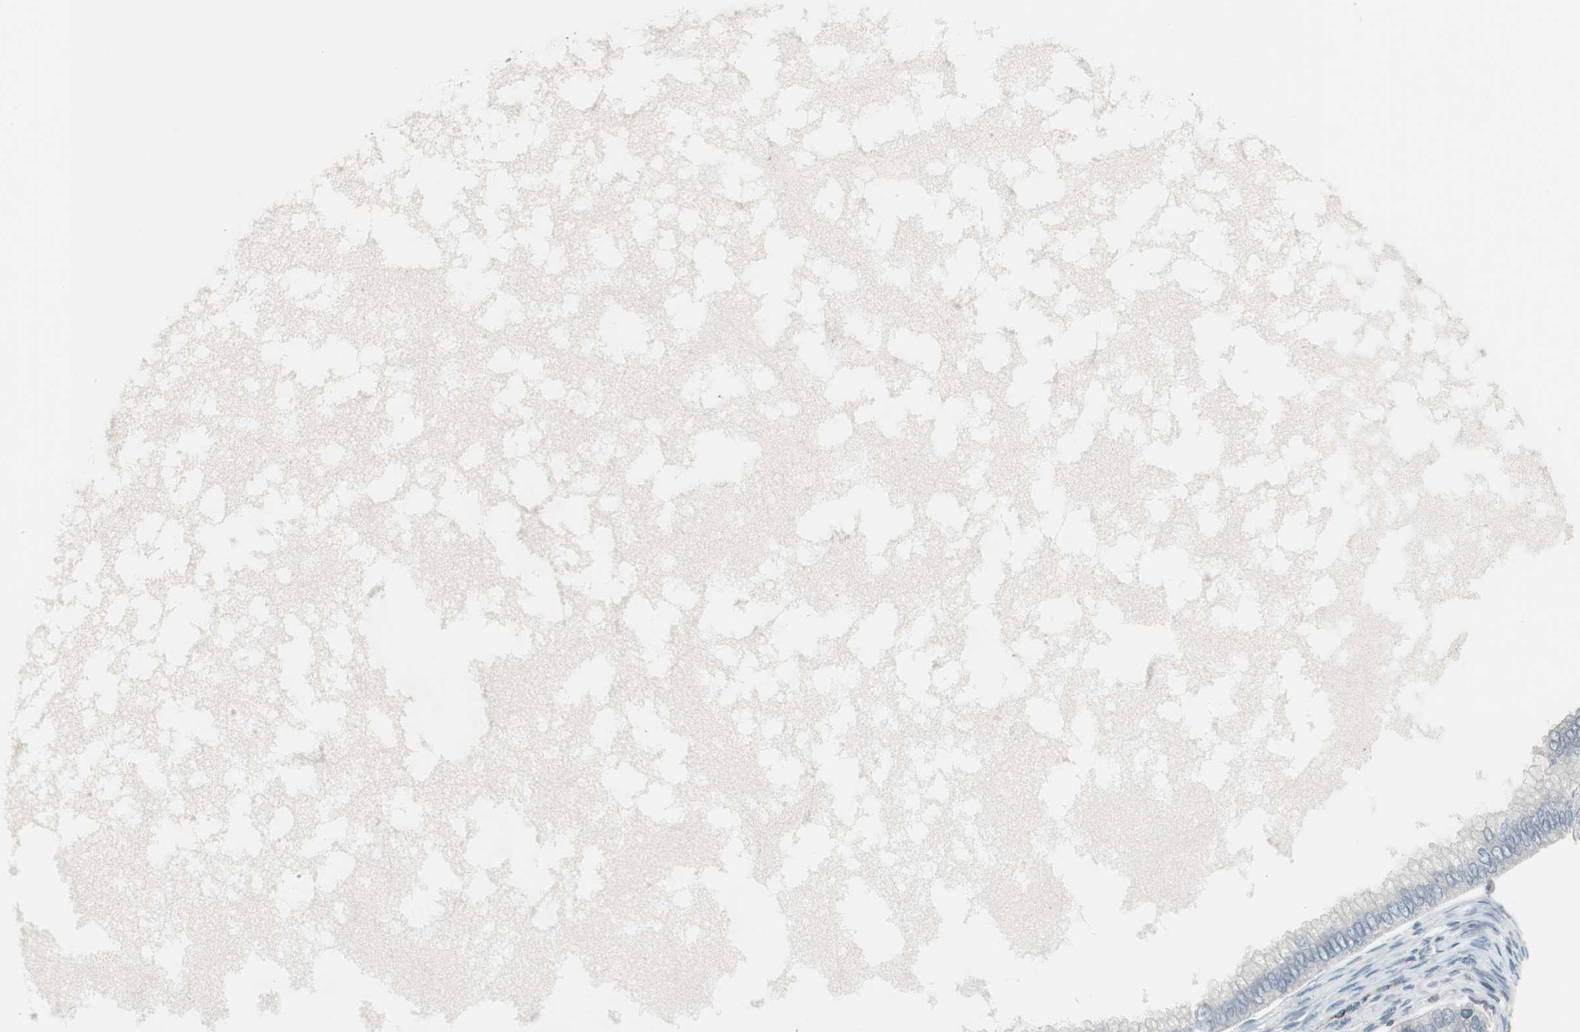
{"staining": {"intensity": "negative", "quantity": "none", "location": "none"}, "tissue": "ovarian cancer", "cell_type": "Tumor cells", "image_type": "cancer", "snomed": [{"axis": "morphology", "description": "Cystadenocarcinoma, mucinous, NOS"}, {"axis": "topography", "description": "Ovary"}], "caption": "Tumor cells are negative for protein expression in human ovarian cancer (mucinous cystadenocarcinoma).", "gene": "ARG2", "patient": {"sex": "female", "age": 80}}